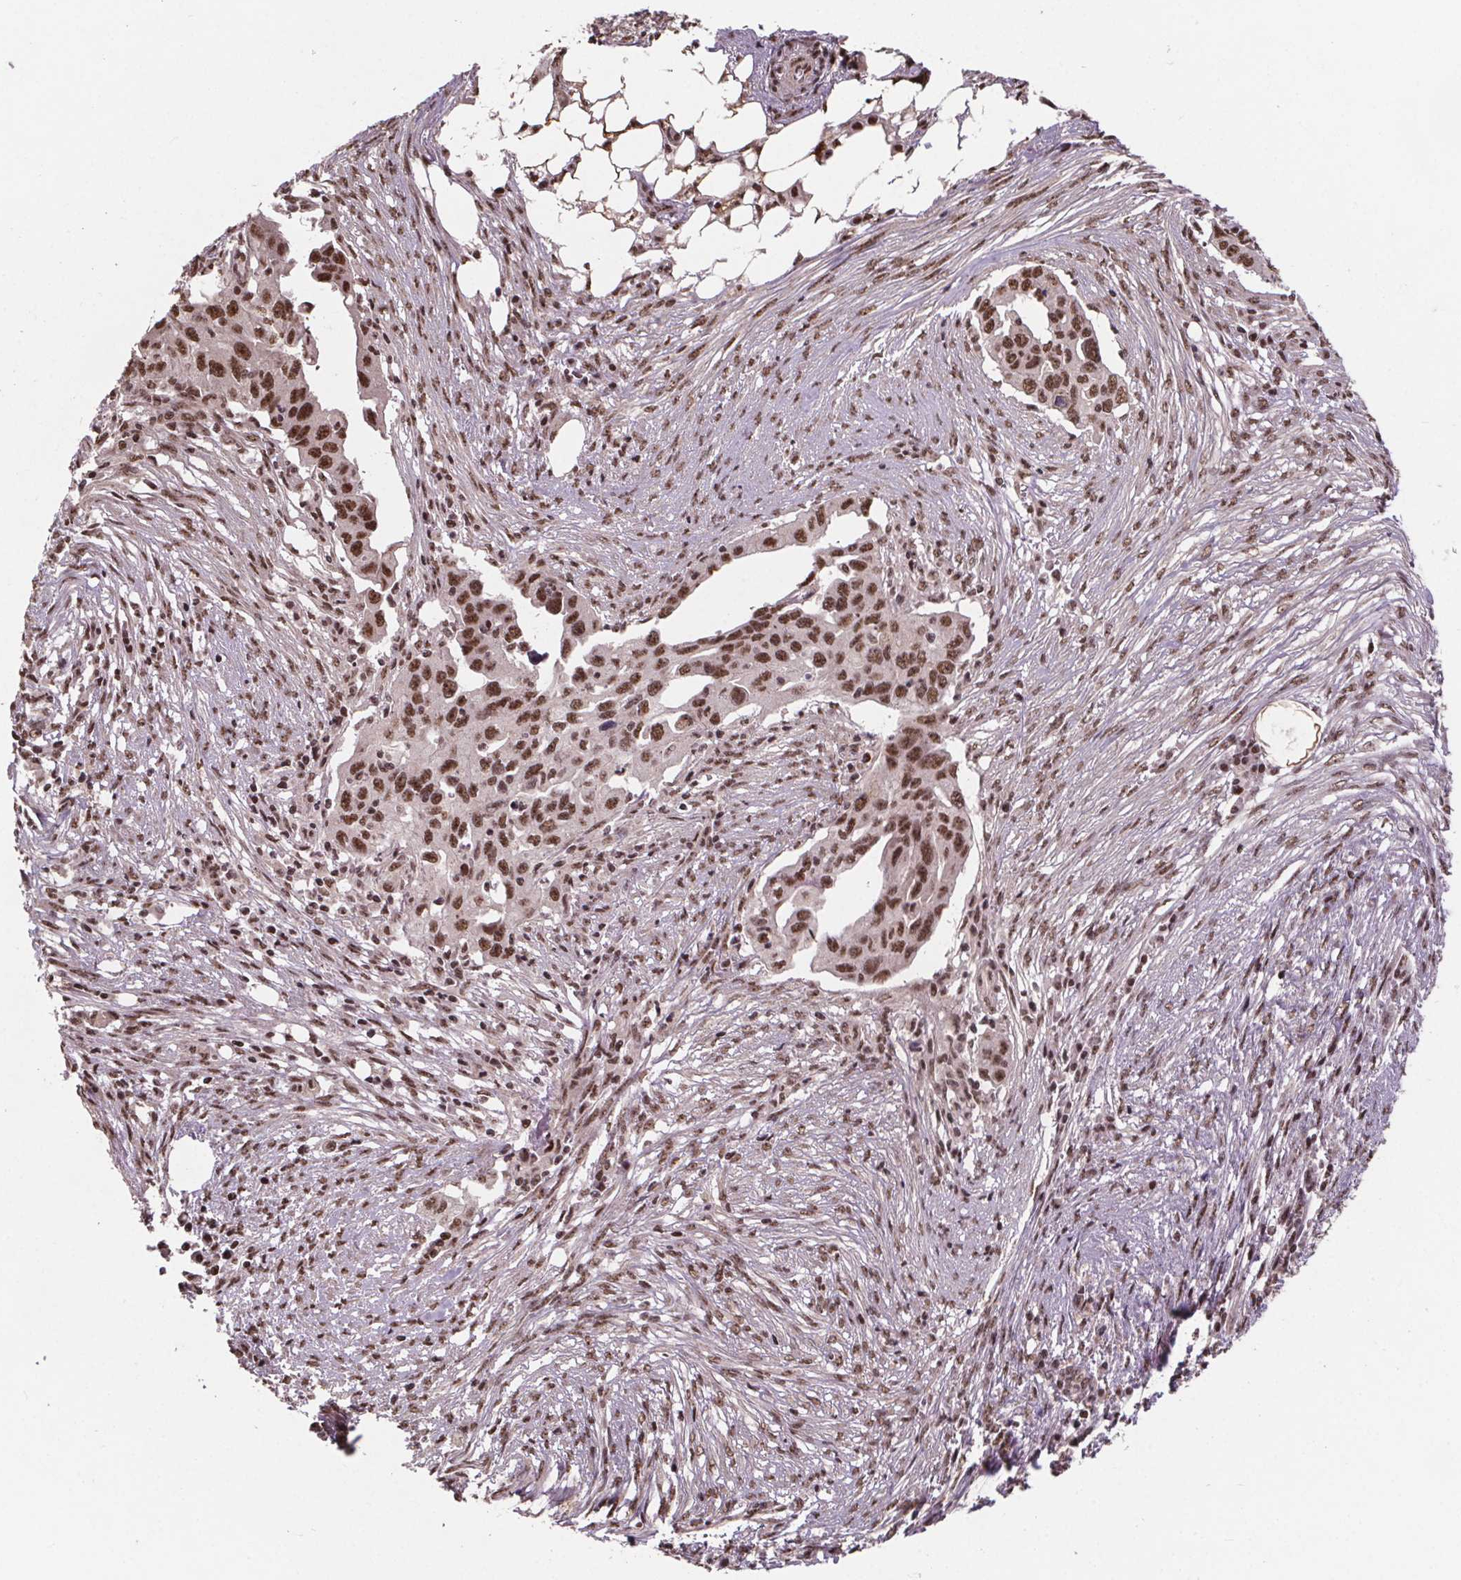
{"staining": {"intensity": "moderate", "quantity": ">75%", "location": "nuclear"}, "tissue": "ovarian cancer", "cell_type": "Tumor cells", "image_type": "cancer", "snomed": [{"axis": "morphology", "description": "Carcinoma, endometroid"}, {"axis": "morphology", "description": "Cystadenocarcinoma, serous, NOS"}, {"axis": "topography", "description": "Ovary"}], "caption": "Ovarian endometroid carcinoma stained with immunohistochemistry exhibits moderate nuclear positivity in approximately >75% of tumor cells. Using DAB (brown) and hematoxylin (blue) stains, captured at high magnification using brightfield microscopy.", "gene": "JARID2", "patient": {"sex": "female", "age": 45}}